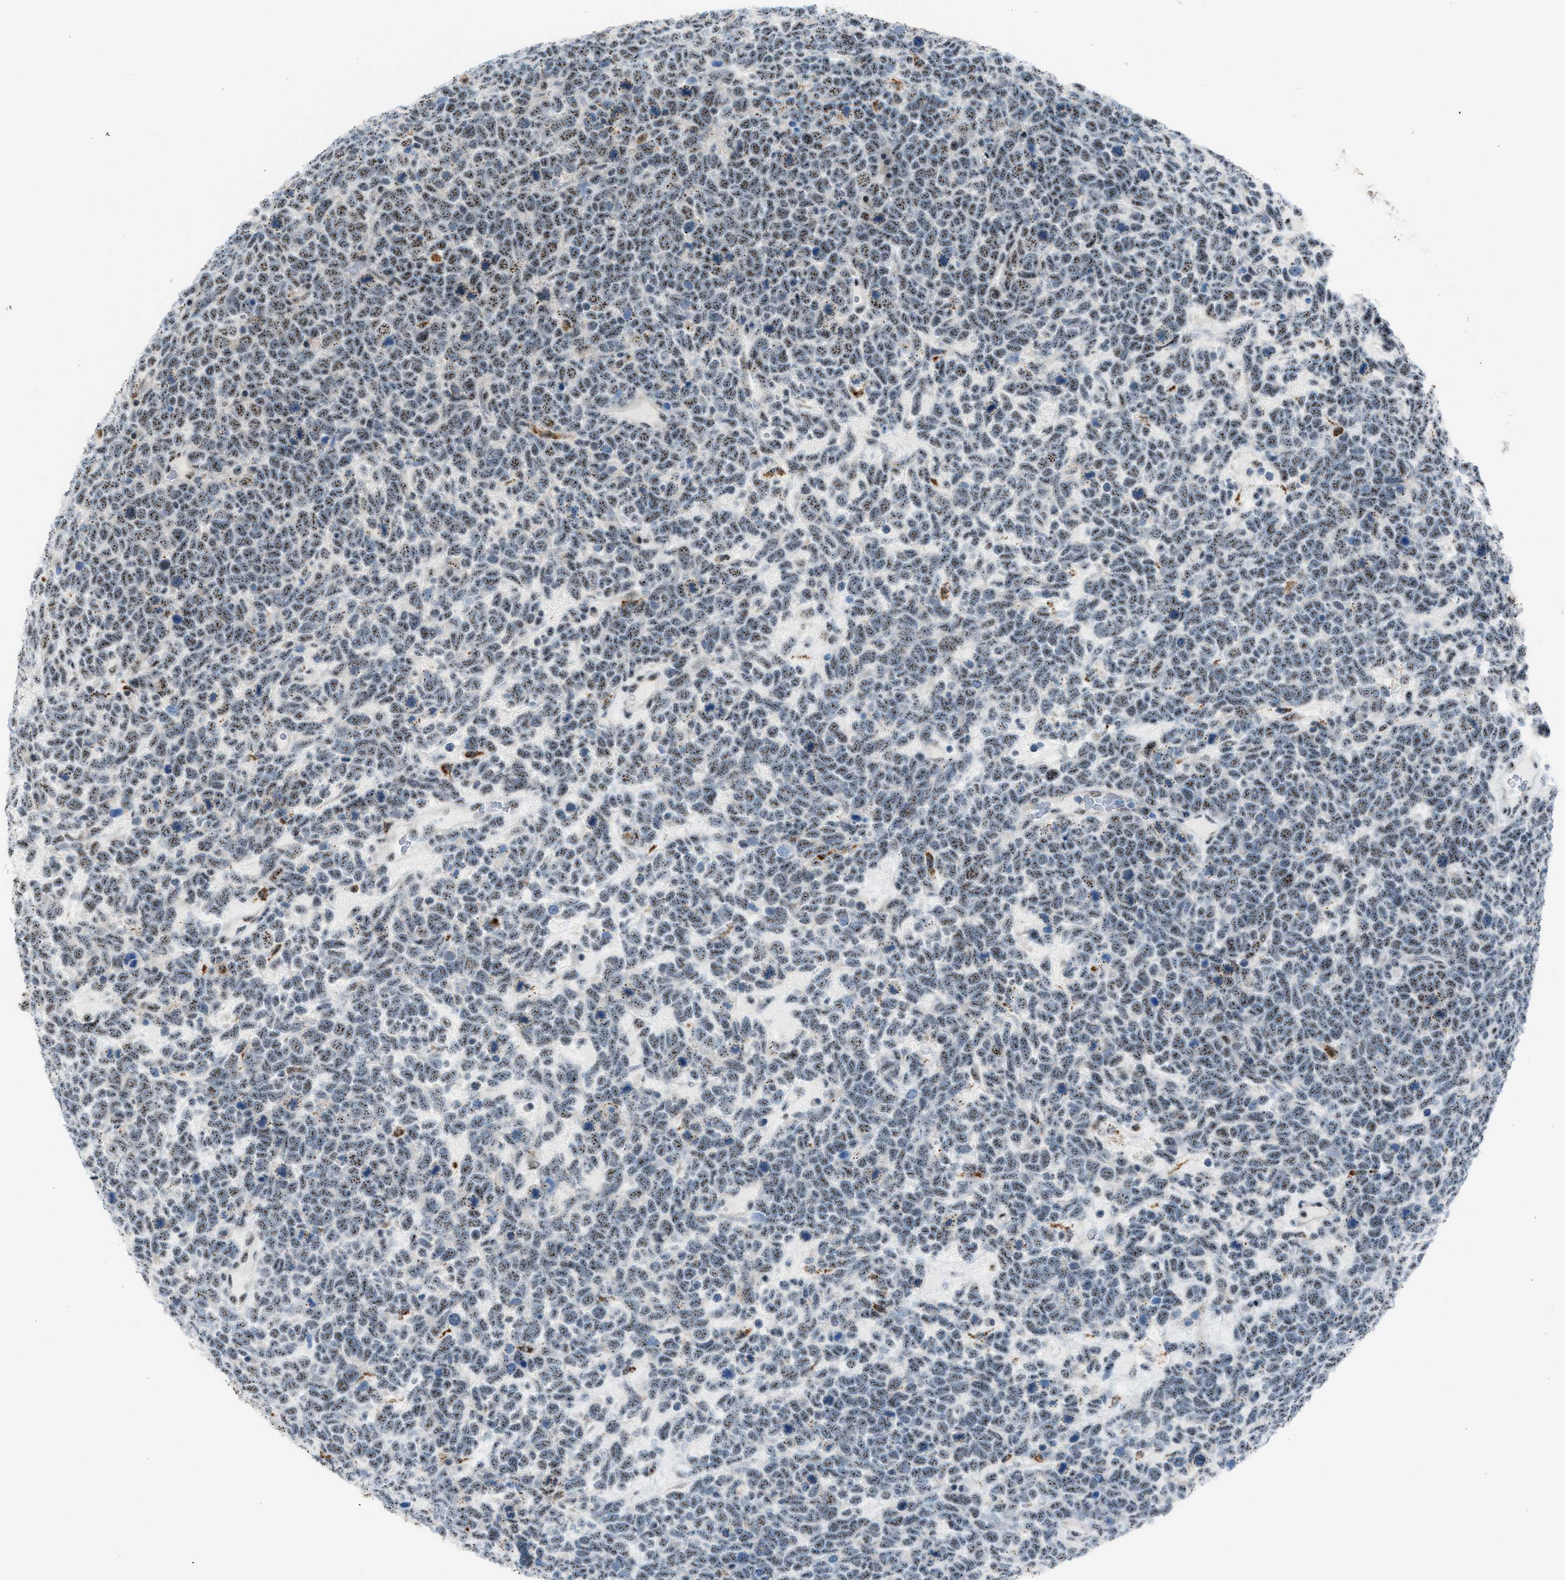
{"staining": {"intensity": "weak", "quantity": ">75%", "location": "nuclear"}, "tissue": "urothelial cancer", "cell_type": "Tumor cells", "image_type": "cancer", "snomed": [{"axis": "morphology", "description": "Urothelial carcinoma, High grade"}, {"axis": "topography", "description": "Urinary bladder"}], "caption": "Human urothelial cancer stained for a protein (brown) exhibits weak nuclear positive expression in about >75% of tumor cells.", "gene": "CENPP", "patient": {"sex": "female", "age": 82}}